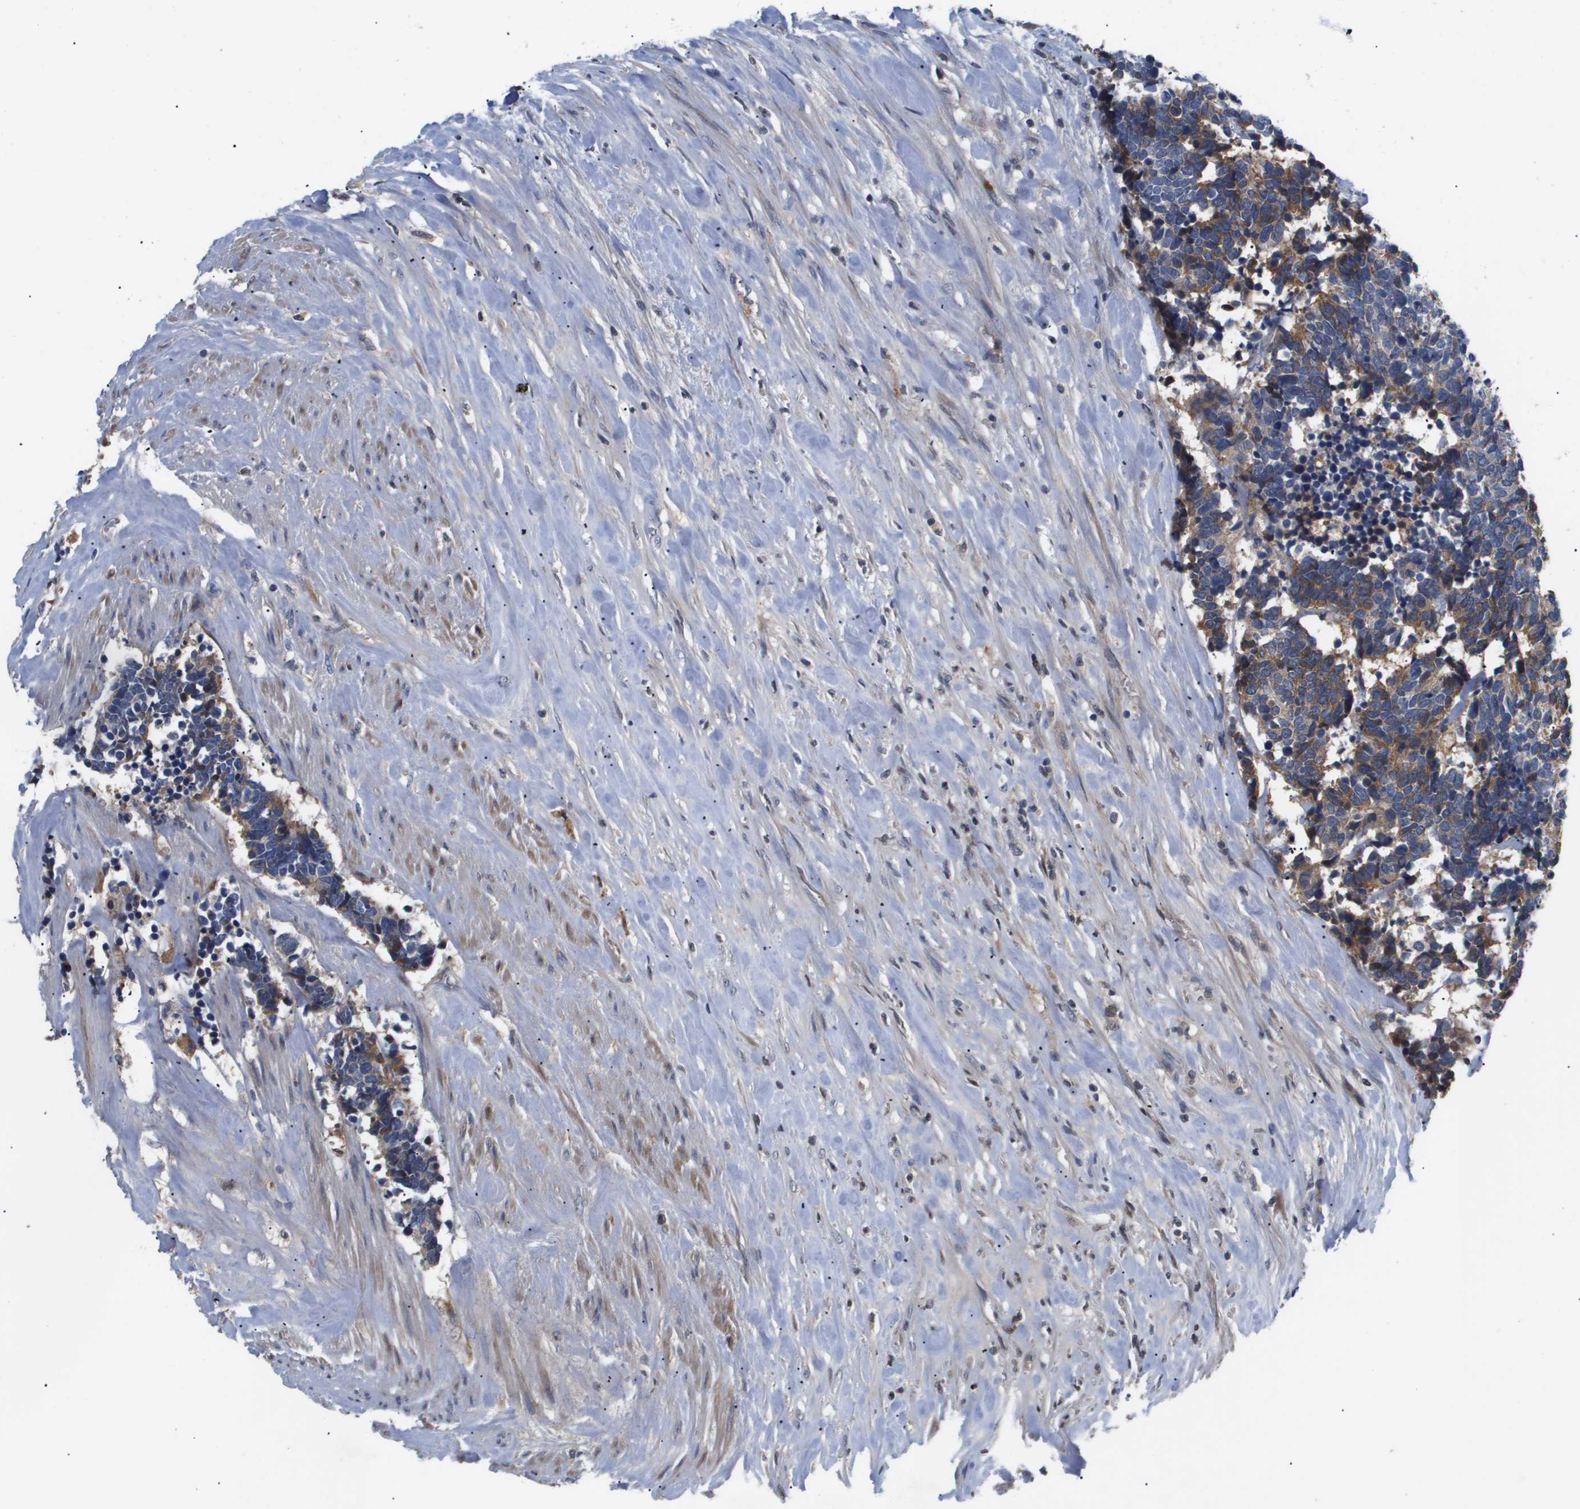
{"staining": {"intensity": "moderate", "quantity": ">75%", "location": "cytoplasmic/membranous"}, "tissue": "carcinoid", "cell_type": "Tumor cells", "image_type": "cancer", "snomed": [{"axis": "morphology", "description": "Carcinoma, NOS"}, {"axis": "morphology", "description": "Carcinoid, malignant, NOS"}, {"axis": "topography", "description": "Urinary bladder"}], "caption": "Immunohistochemistry histopathology image of neoplastic tissue: human carcinoma stained using IHC shows medium levels of moderate protein expression localized specifically in the cytoplasmic/membranous of tumor cells, appearing as a cytoplasmic/membranous brown color.", "gene": "SERPINA6", "patient": {"sex": "male", "age": 57}}